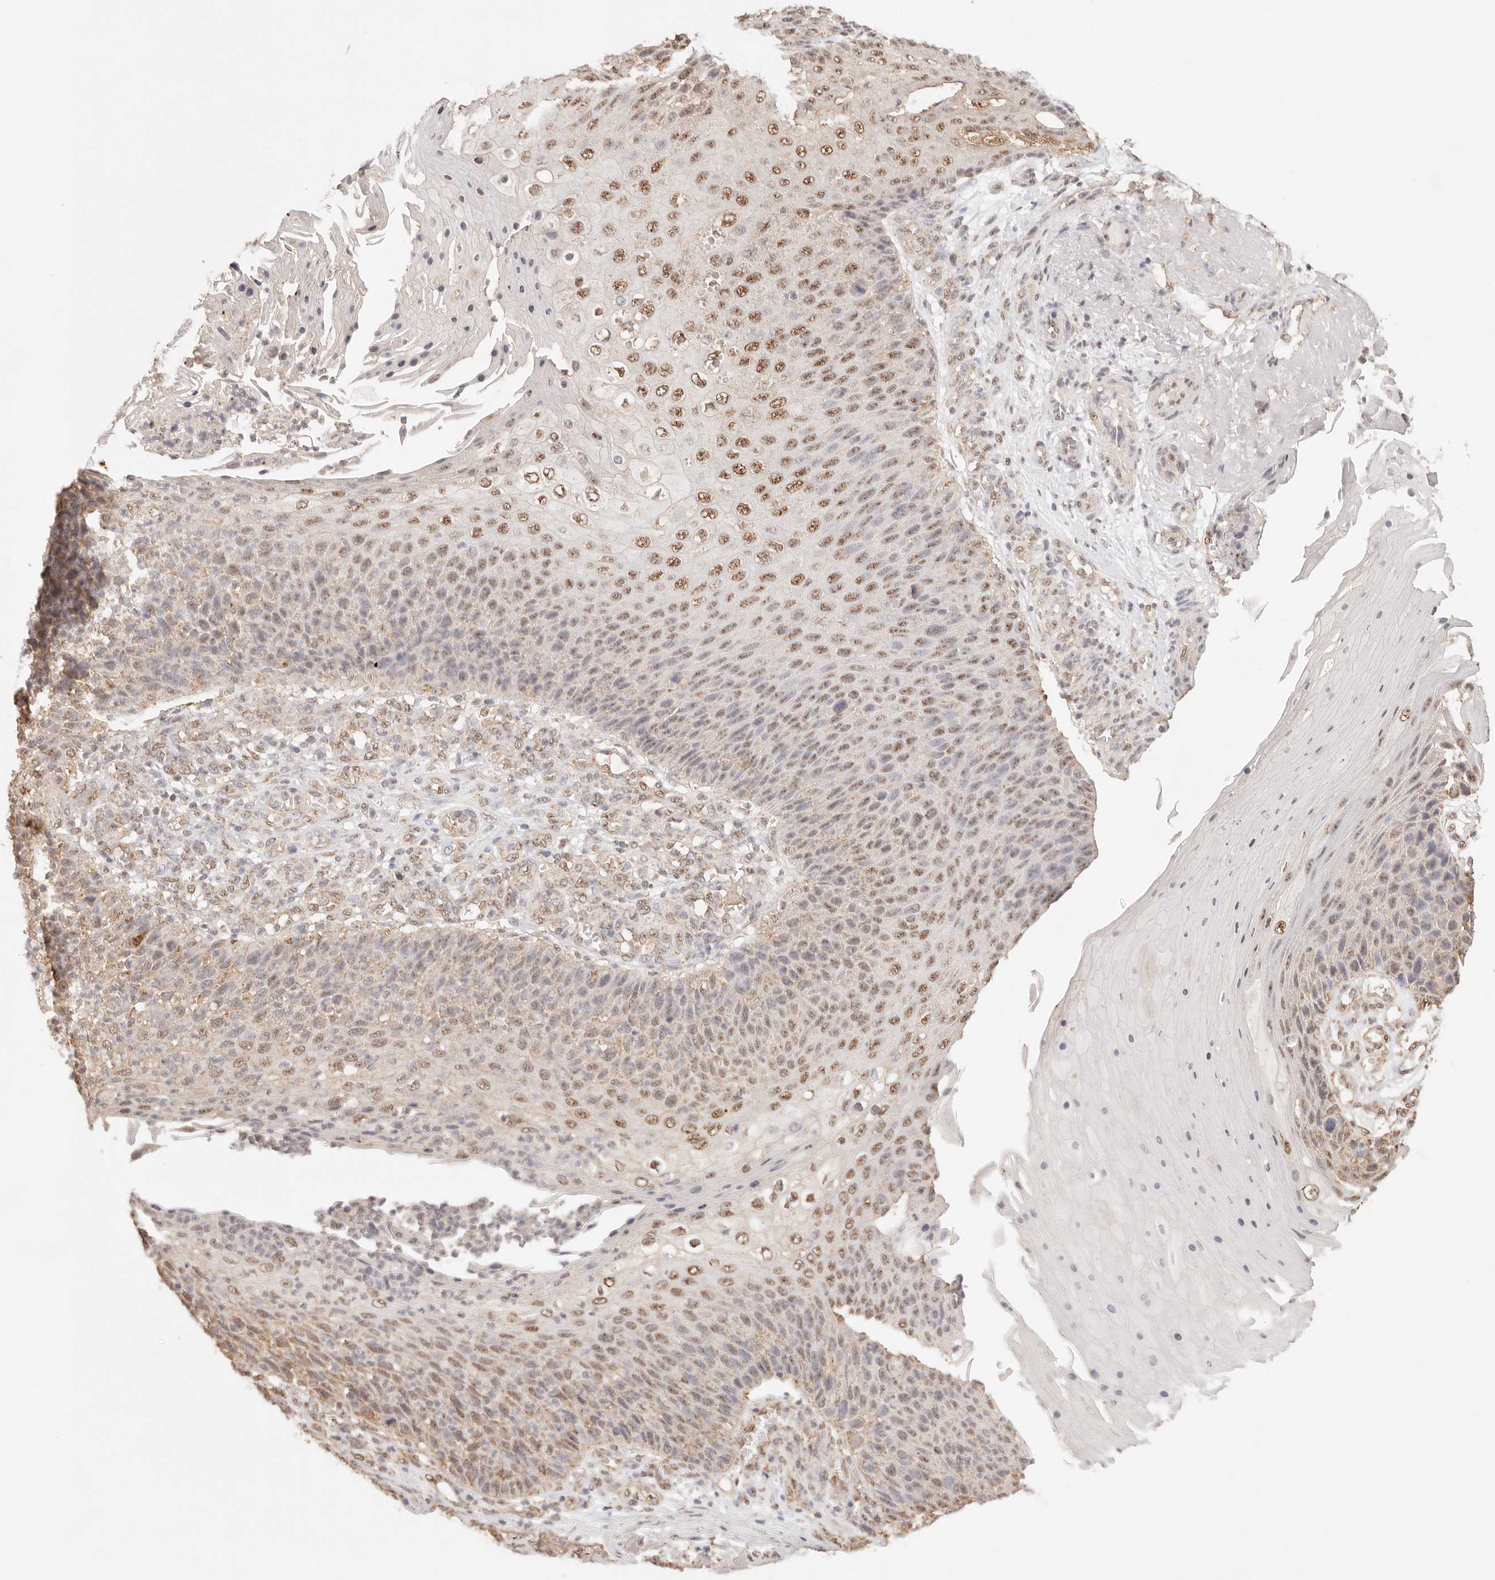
{"staining": {"intensity": "moderate", "quantity": ">75%", "location": "nuclear"}, "tissue": "skin cancer", "cell_type": "Tumor cells", "image_type": "cancer", "snomed": [{"axis": "morphology", "description": "Squamous cell carcinoma, NOS"}, {"axis": "topography", "description": "Skin"}], "caption": "Immunohistochemistry micrograph of neoplastic tissue: skin cancer stained using immunohistochemistry reveals medium levels of moderate protein expression localized specifically in the nuclear of tumor cells, appearing as a nuclear brown color.", "gene": "IL1R2", "patient": {"sex": "female", "age": 88}}